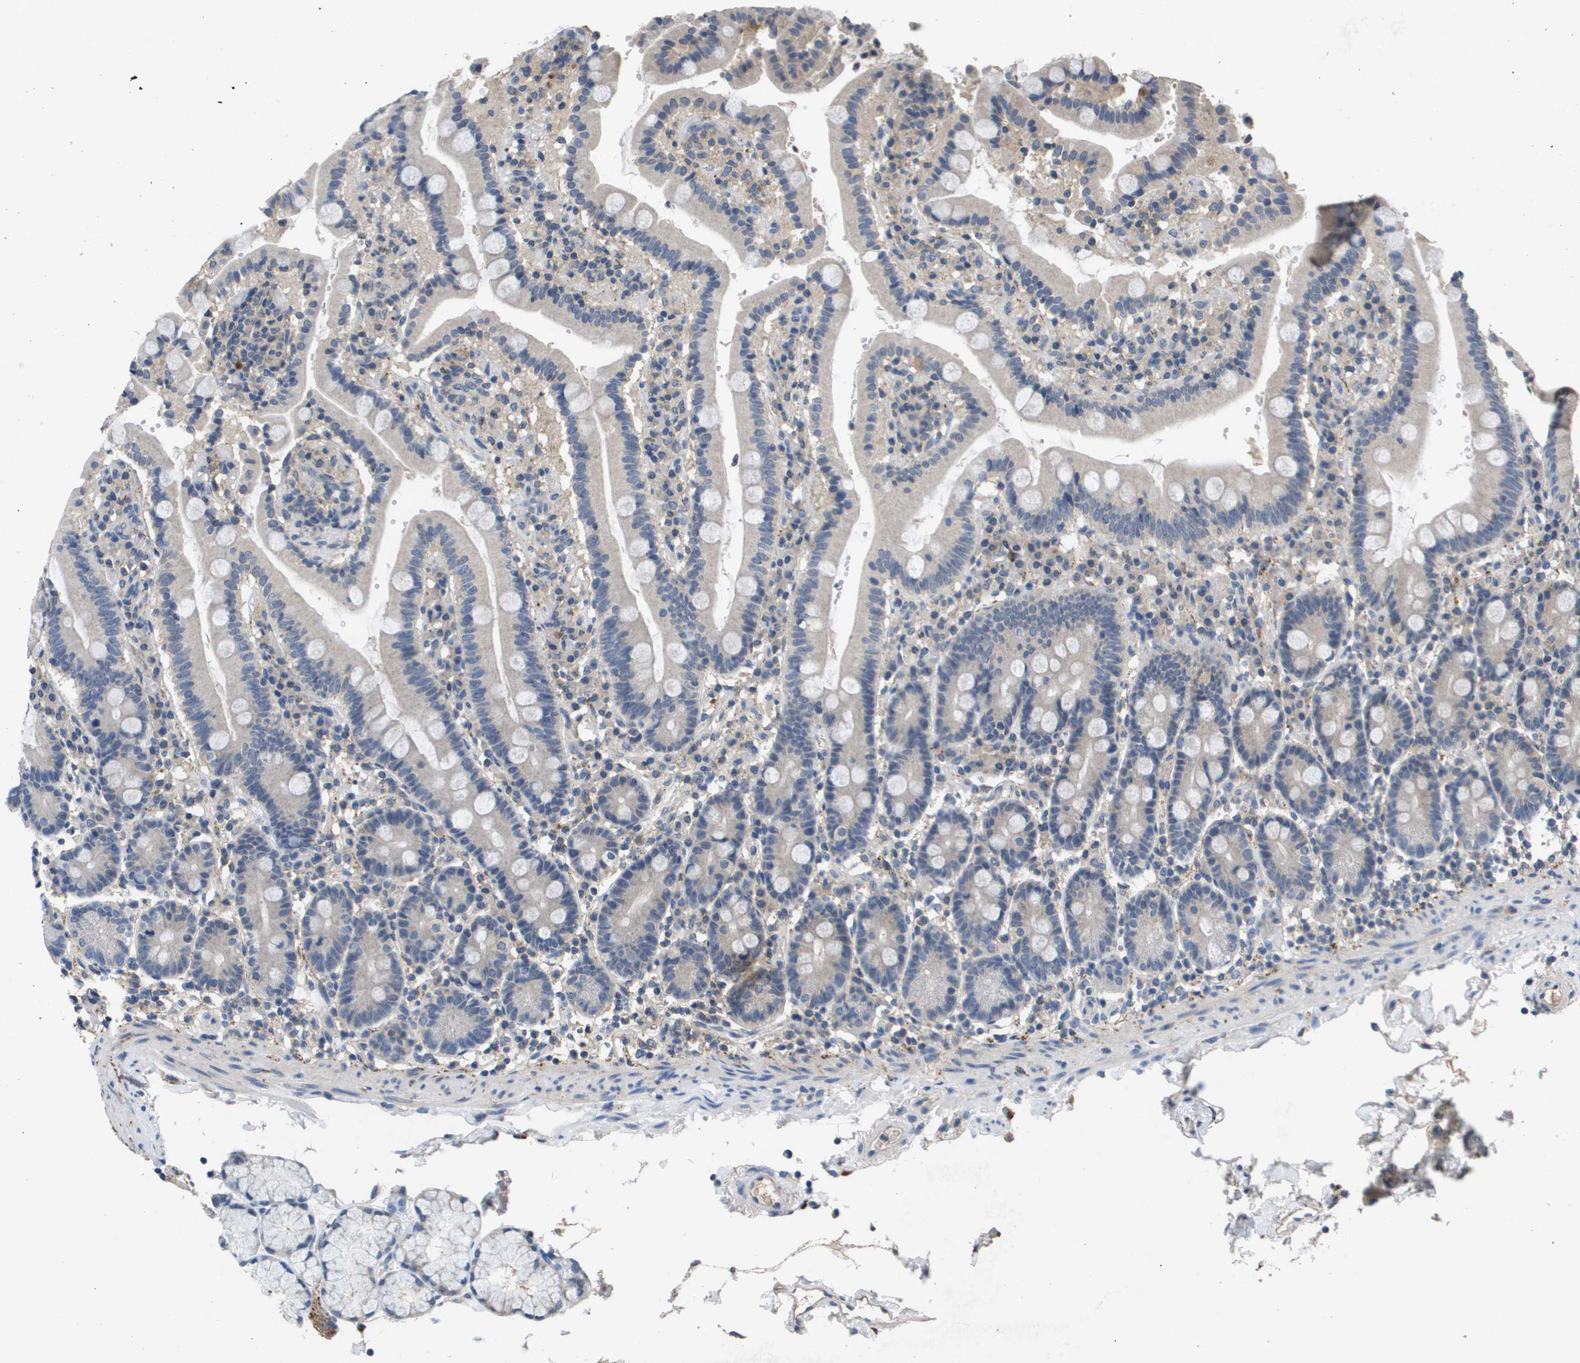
{"staining": {"intensity": "weak", "quantity": "<25%", "location": "cytoplasmic/membranous"}, "tissue": "duodenum", "cell_type": "Glandular cells", "image_type": "normal", "snomed": [{"axis": "morphology", "description": "Normal tissue, NOS"}, {"axis": "topography", "description": "Small intestine, NOS"}], "caption": "The photomicrograph demonstrates no significant positivity in glandular cells of duodenum.", "gene": "PROC", "patient": {"sex": "female", "age": 71}}